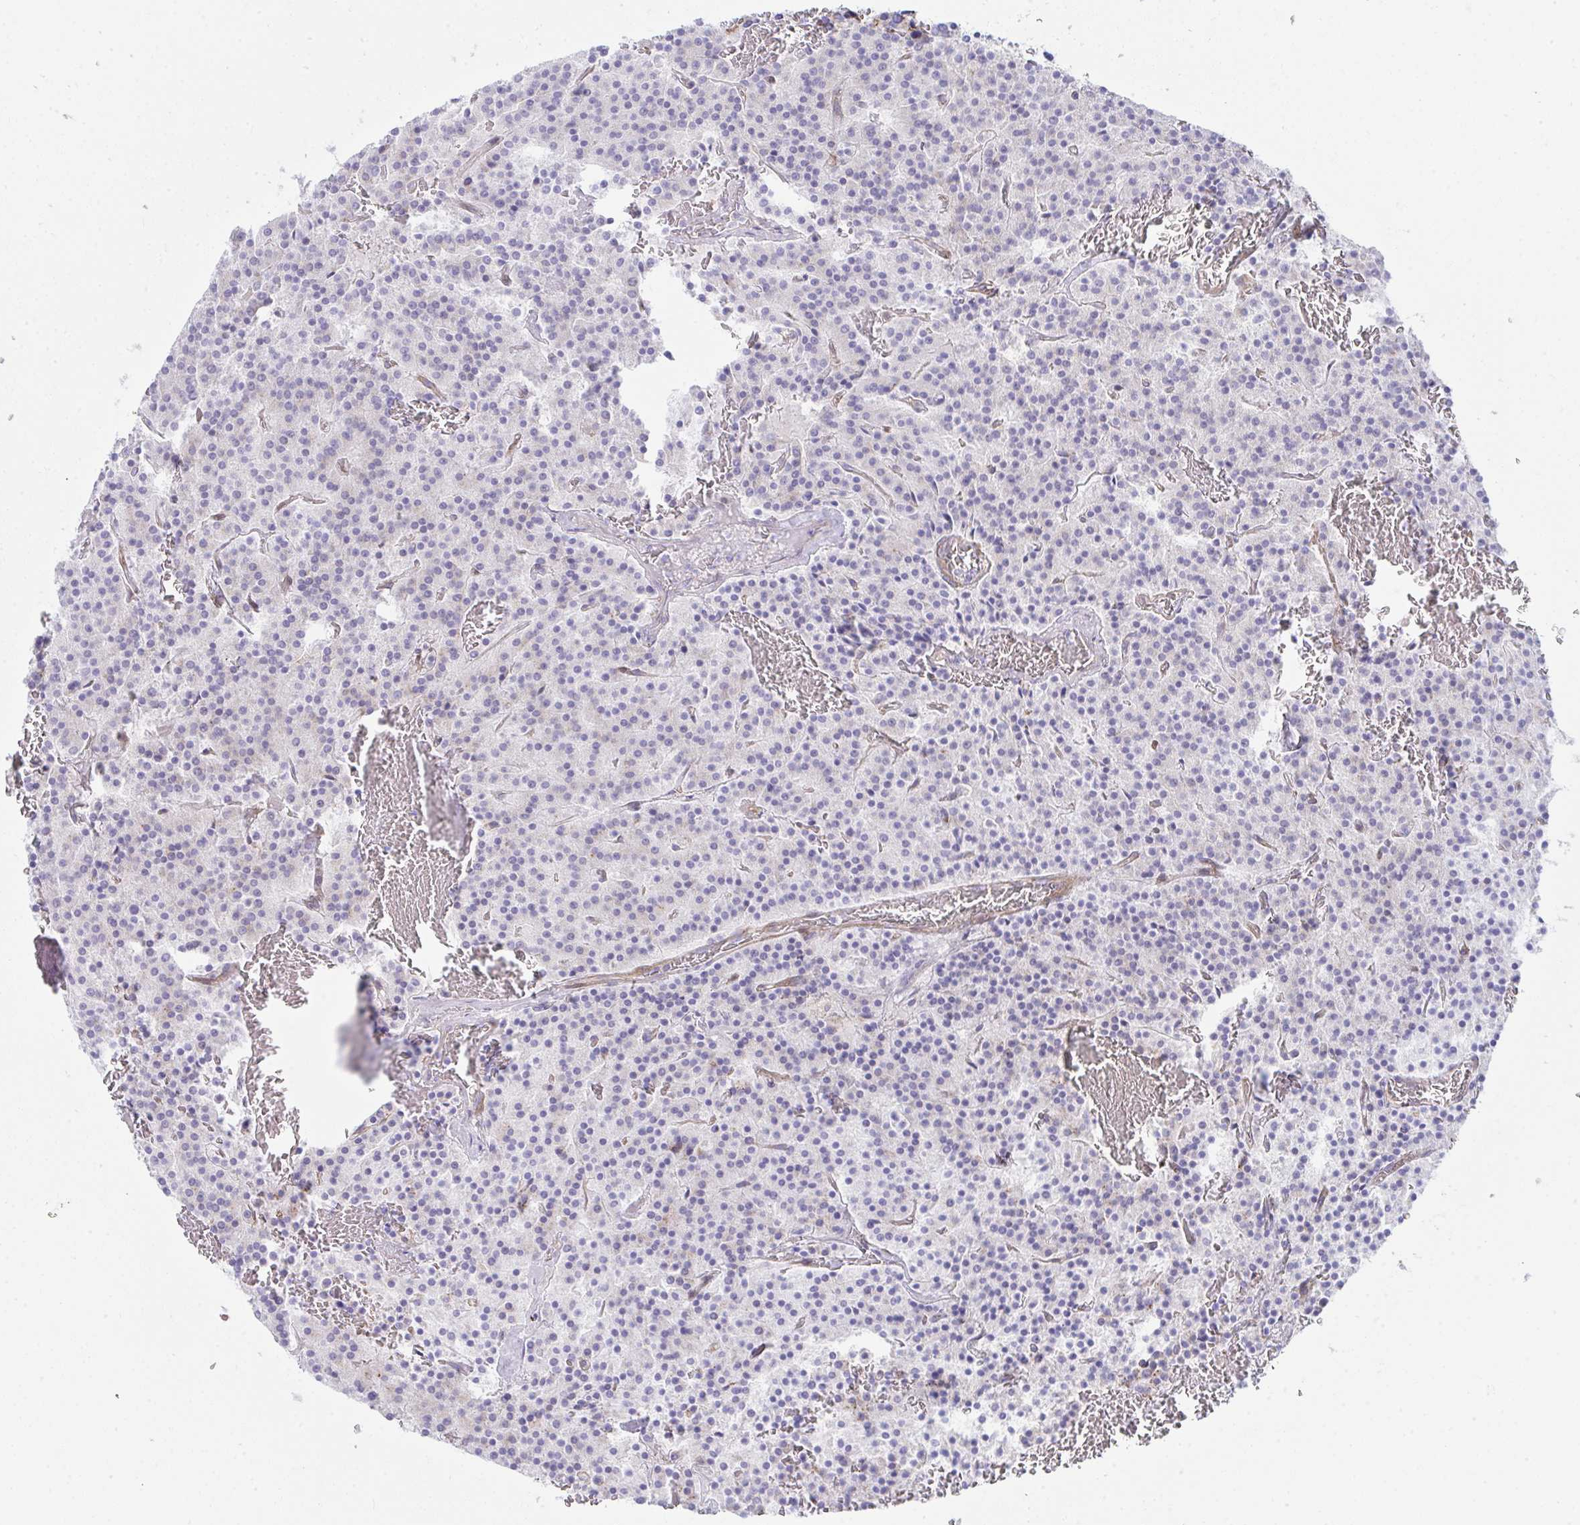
{"staining": {"intensity": "negative", "quantity": "none", "location": "none"}, "tissue": "carcinoid", "cell_type": "Tumor cells", "image_type": "cancer", "snomed": [{"axis": "morphology", "description": "Carcinoid, malignant, NOS"}, {"axis": "topography", "description": "Lung"}], "caption": "Immunohistochemistry (IHC) of carcinoid displays no expression in tumor cells.", "gene": "GAB1", "patient": {"sex": "male", "age": 70}}